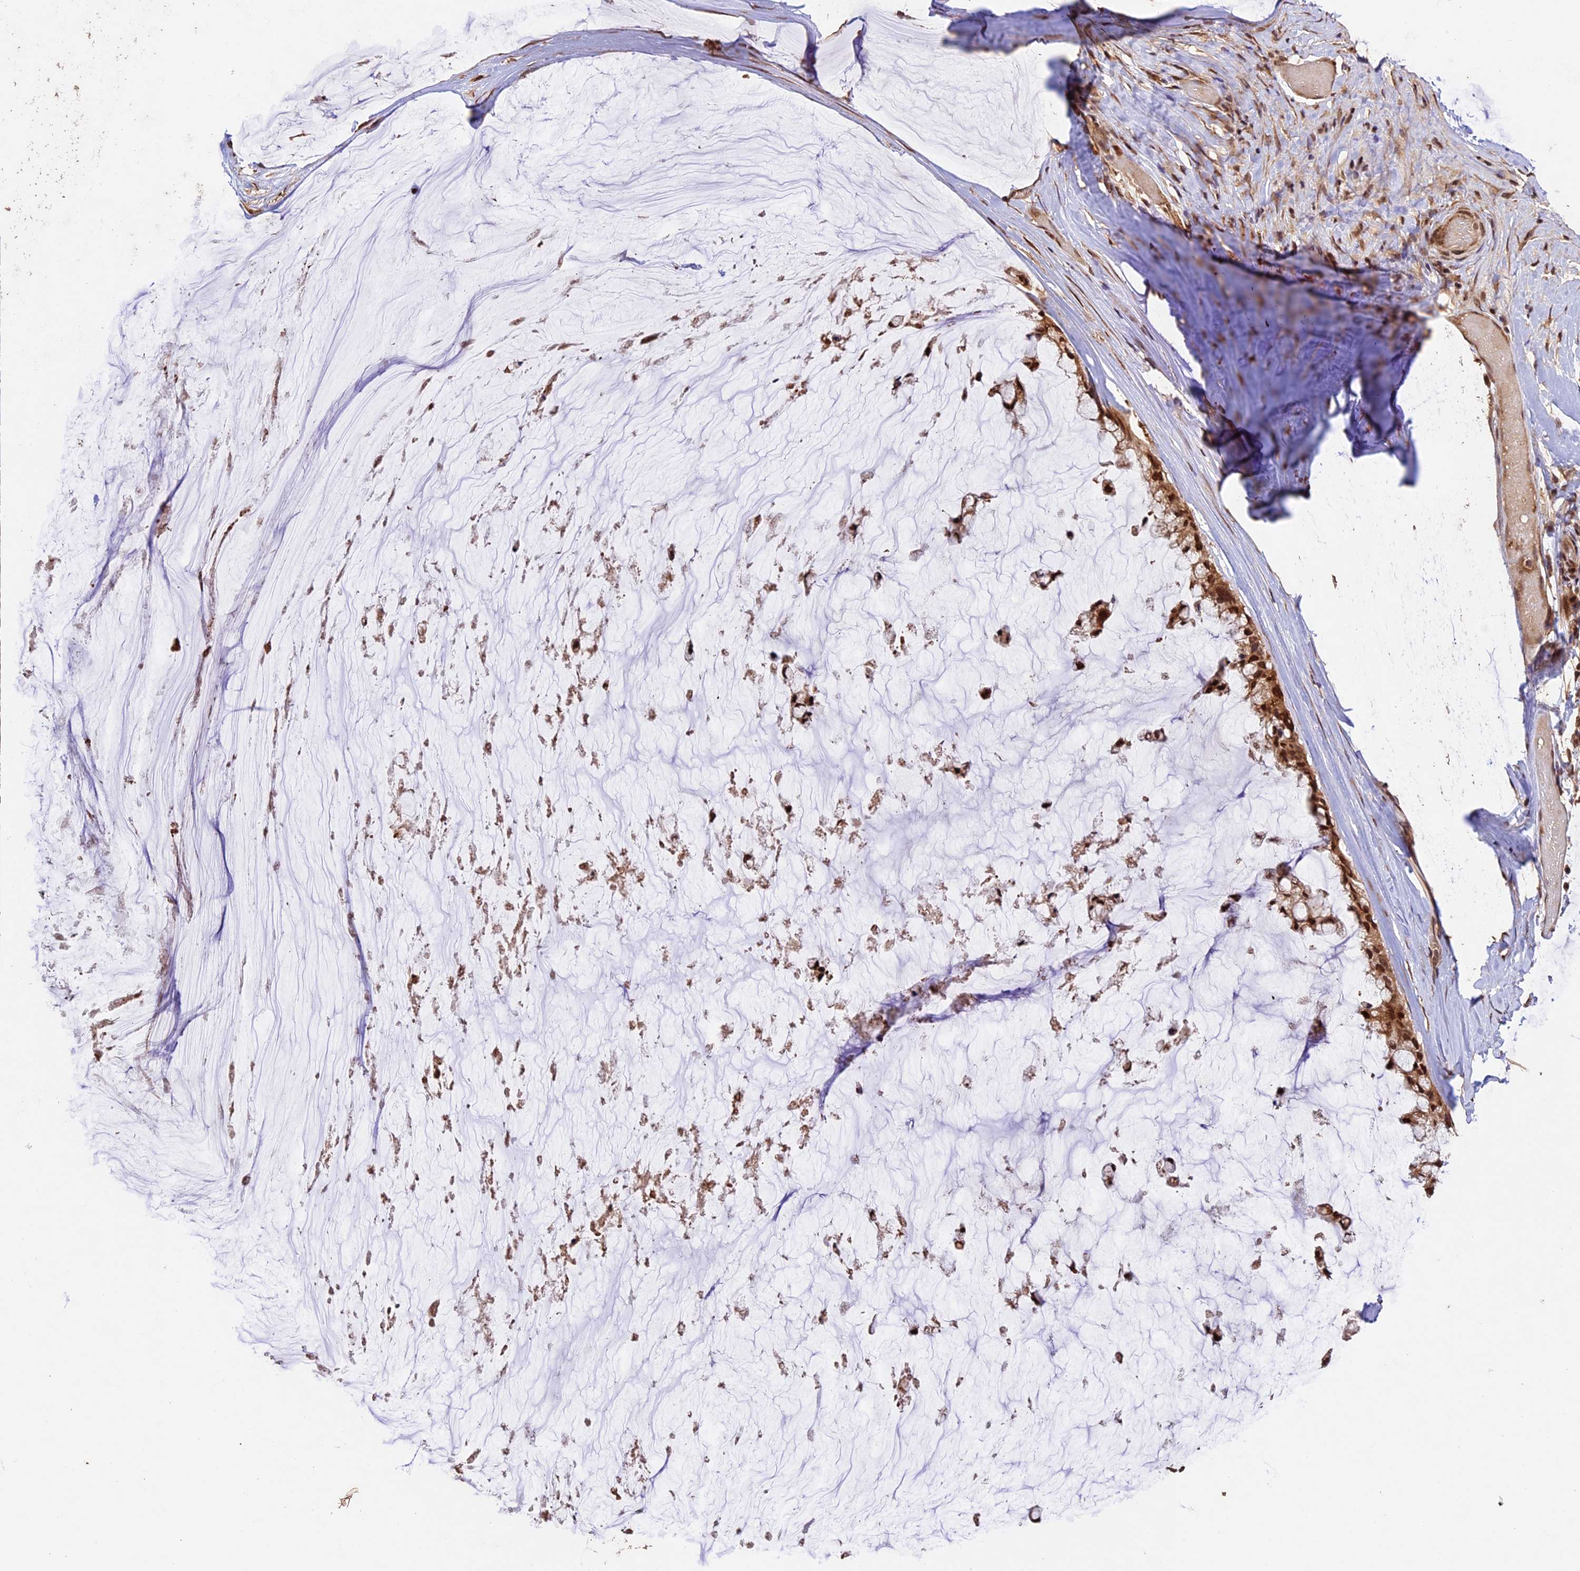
{"staining": {"intensity": "strong", "quantity": ">75%", "location": "cytoplasmic/membranous,nuclear"}, "tissue": "ovarian cancer", "cell_type": "Tumor cells", "image_type": "cancer", "snomed": [{"axis": "morphology", "description": "Cystadenocarcinoma, mucinous, NOS"}, {"axis": "topography", "description": "Ovary"}], "caption": "Brown immunohistochemical staining in mucinous cystadenocarcinoma (ovarian) displays strong cytoplasmic/membranous and nuclear positivity in about >75% of tumor cells. The protein is shown in brown color, while the nuclei are stained blue.", "gene": "CDKN2AIP", "patient": {"sex": "female", "age": 39}}